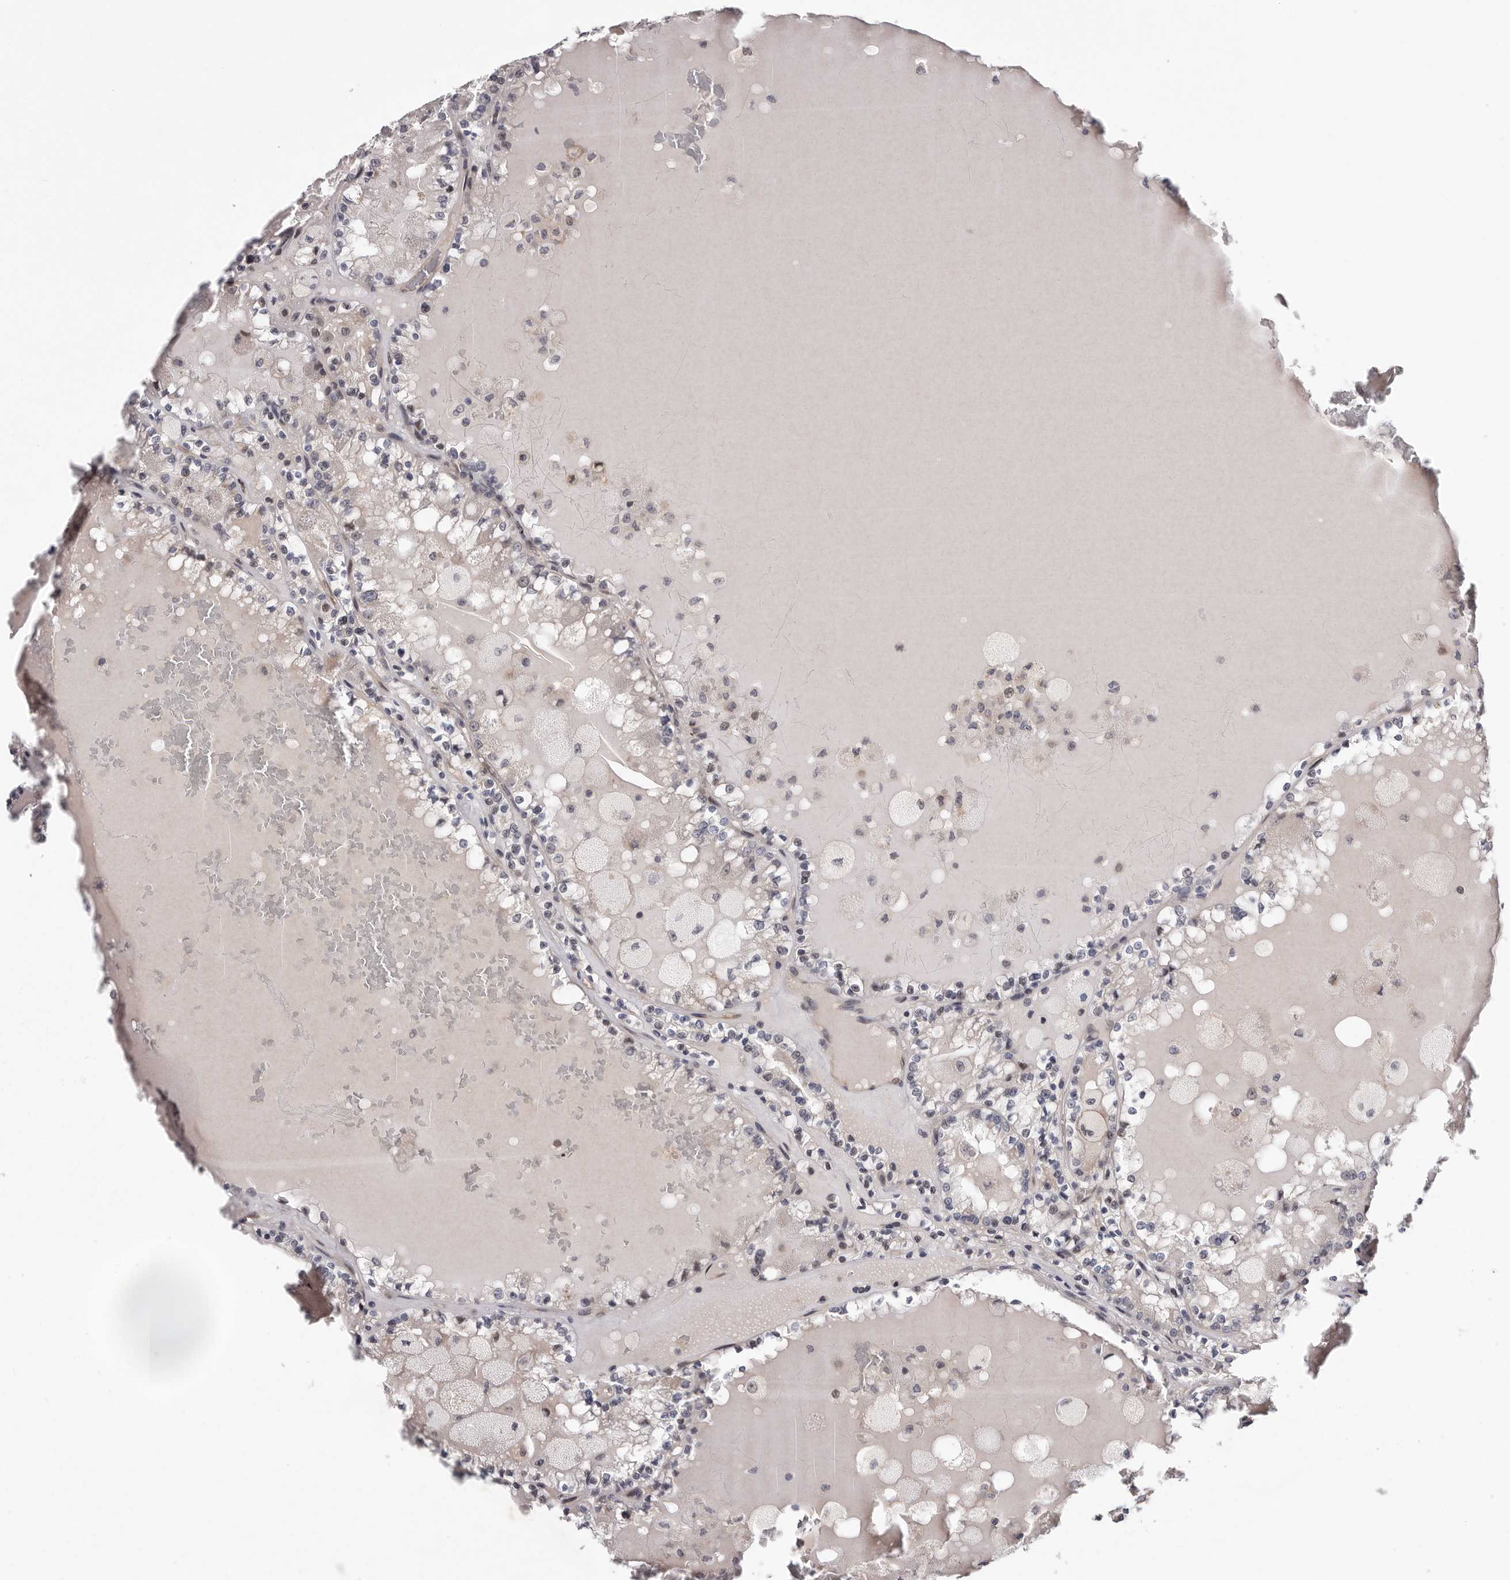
{"staining": {"intensity": "weak", "quantity": "25%-75%", "location": "cytoplasmic/membranous,nuclear"}, "tissue": "renal cancer", "cell_type": "Tumor cells", "image_type": "cancer", "snomed": [{"axis": "morphology", "description": "Adenocarcinoma, NOS"}, {"axis": "topography", "description": "Kidney"}], "caption": "A brown stain shows weak cytoplasmic/membranous and nuclear positivity of a protein in human renal cancer tumor cells.", "gene": "MED8", "patient": {"sex": "female", "age": 56}}